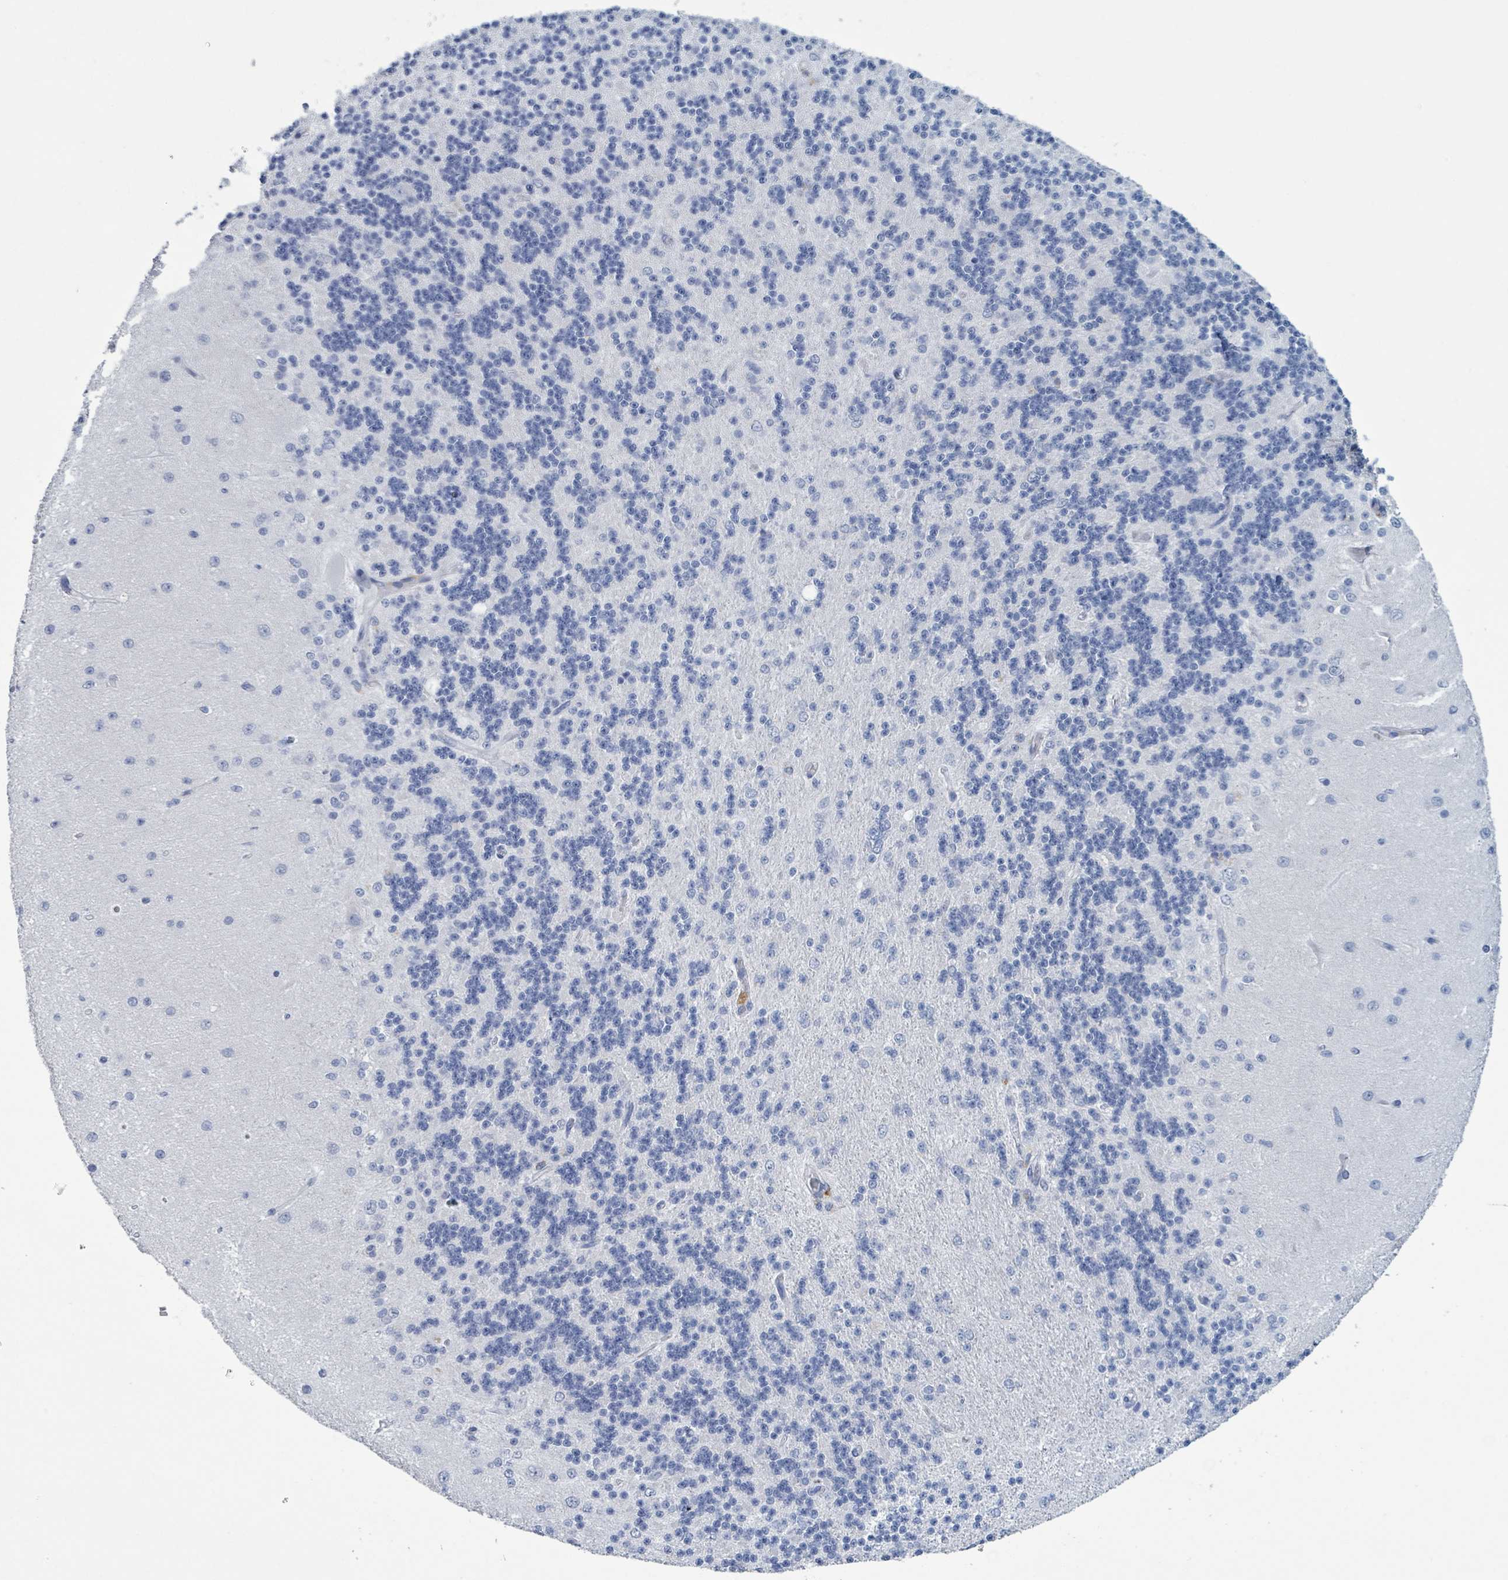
{"staining": {"intensity": "negative", "quantity": "none", "location": "none"}, "tissue": "cerebellum", "cell_type": "Cells in granular layer", "image_type": "normal", "snomed": [{"axis": "morphology", "description": "Normal tissue, NOS"}, {"axis": "topography", "description": "Cerebellum"}], "caption": "Histopathology image shows no significant protein expression in cells in granular layer of benign cerebellum.", "gene": "PKLR", "patient": {"sex": "female", "age": 29}}